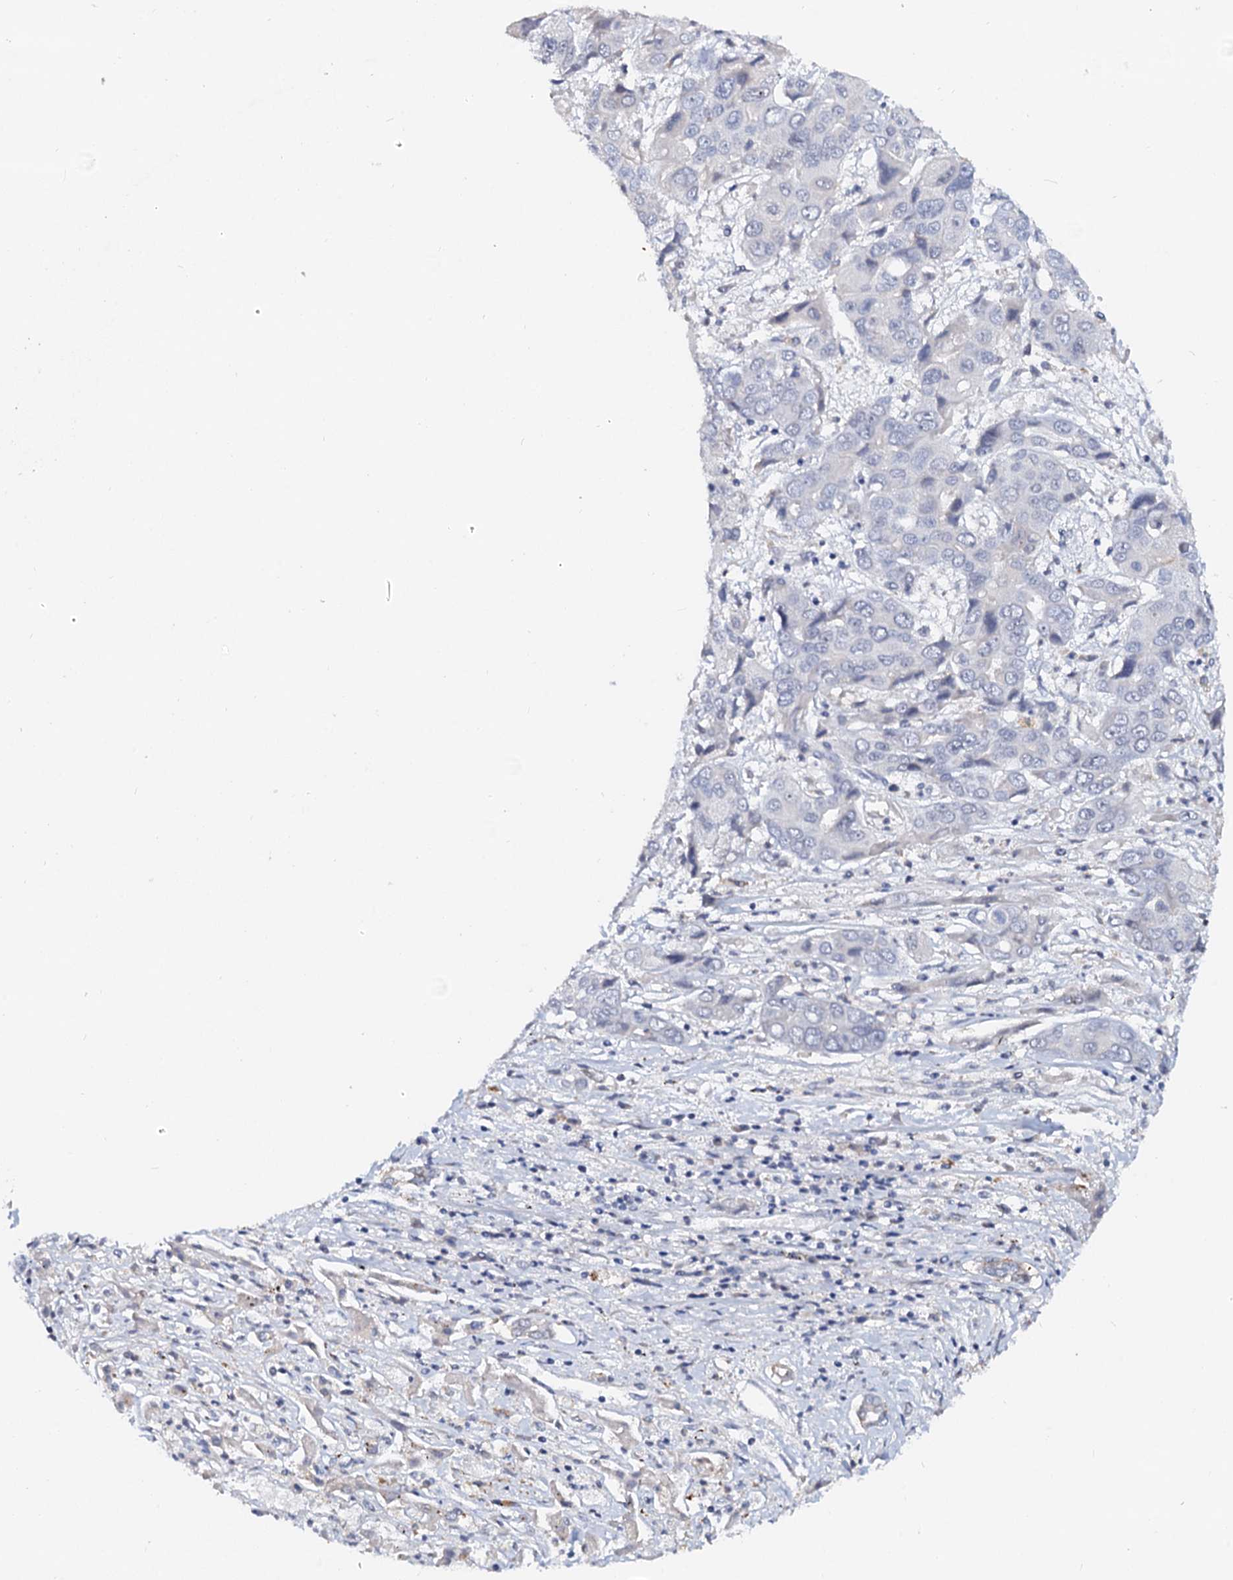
{"staining": {"intensity": "negative", "quantity": "none", "location": "none"}, "tissue": "liver cancer", "cell_type": "Tumor cells", "image_type": "cancer", "snomed": [{"axis": "morphology", "description": "Cholangiocarcinoma"}, {"axis": "topography", "description": "Liver"}], "caption": "Immunohistochemical staining of human cholangiocarcinoma (liver) exhibits no significant positivity in tumor cells.", "gene": "NALF1", "patient": {"sex": "male", "age": 67}}